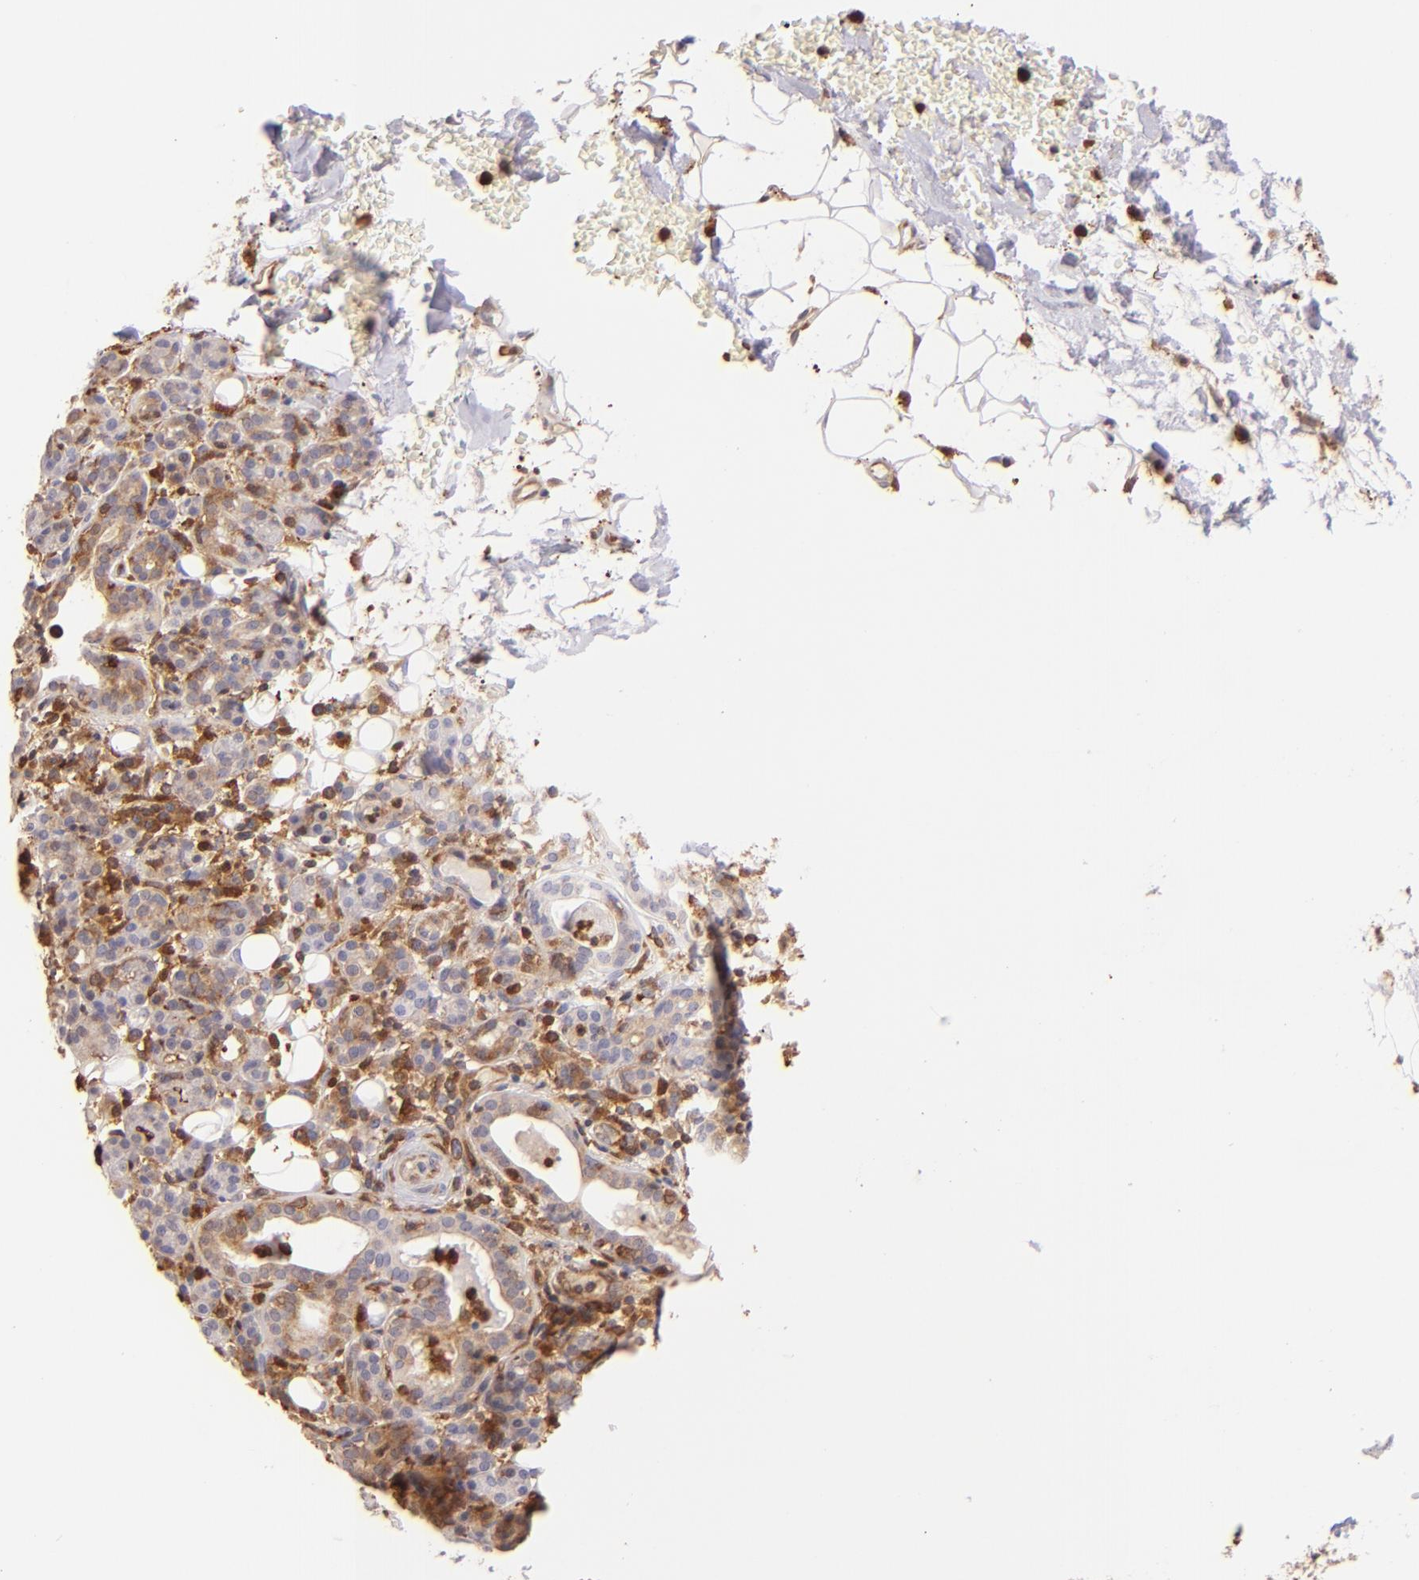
{"staining": {"intensity": "weak", "quantity": "25%-75%", "location": "cytoplasmic/membranous"}, "tissue": "skin cancer", "cell_type": "Tumor cells", "image_type": "cancer", "snomed": [{"axis": "morphology", "description": "Squamous cell carcinoma, NOS"}, {"axis": "topography", "description": "Skin"}], "caption": "High-power microscopy captured an IHC histopathology image of squamous cell carcinoma (skin), revealing weak cytoplasmic/membranous positivity in approximately 25%-75% of tumor cells.", "gene": "BTK", "patient": {"sex": "male", "age": 84}}